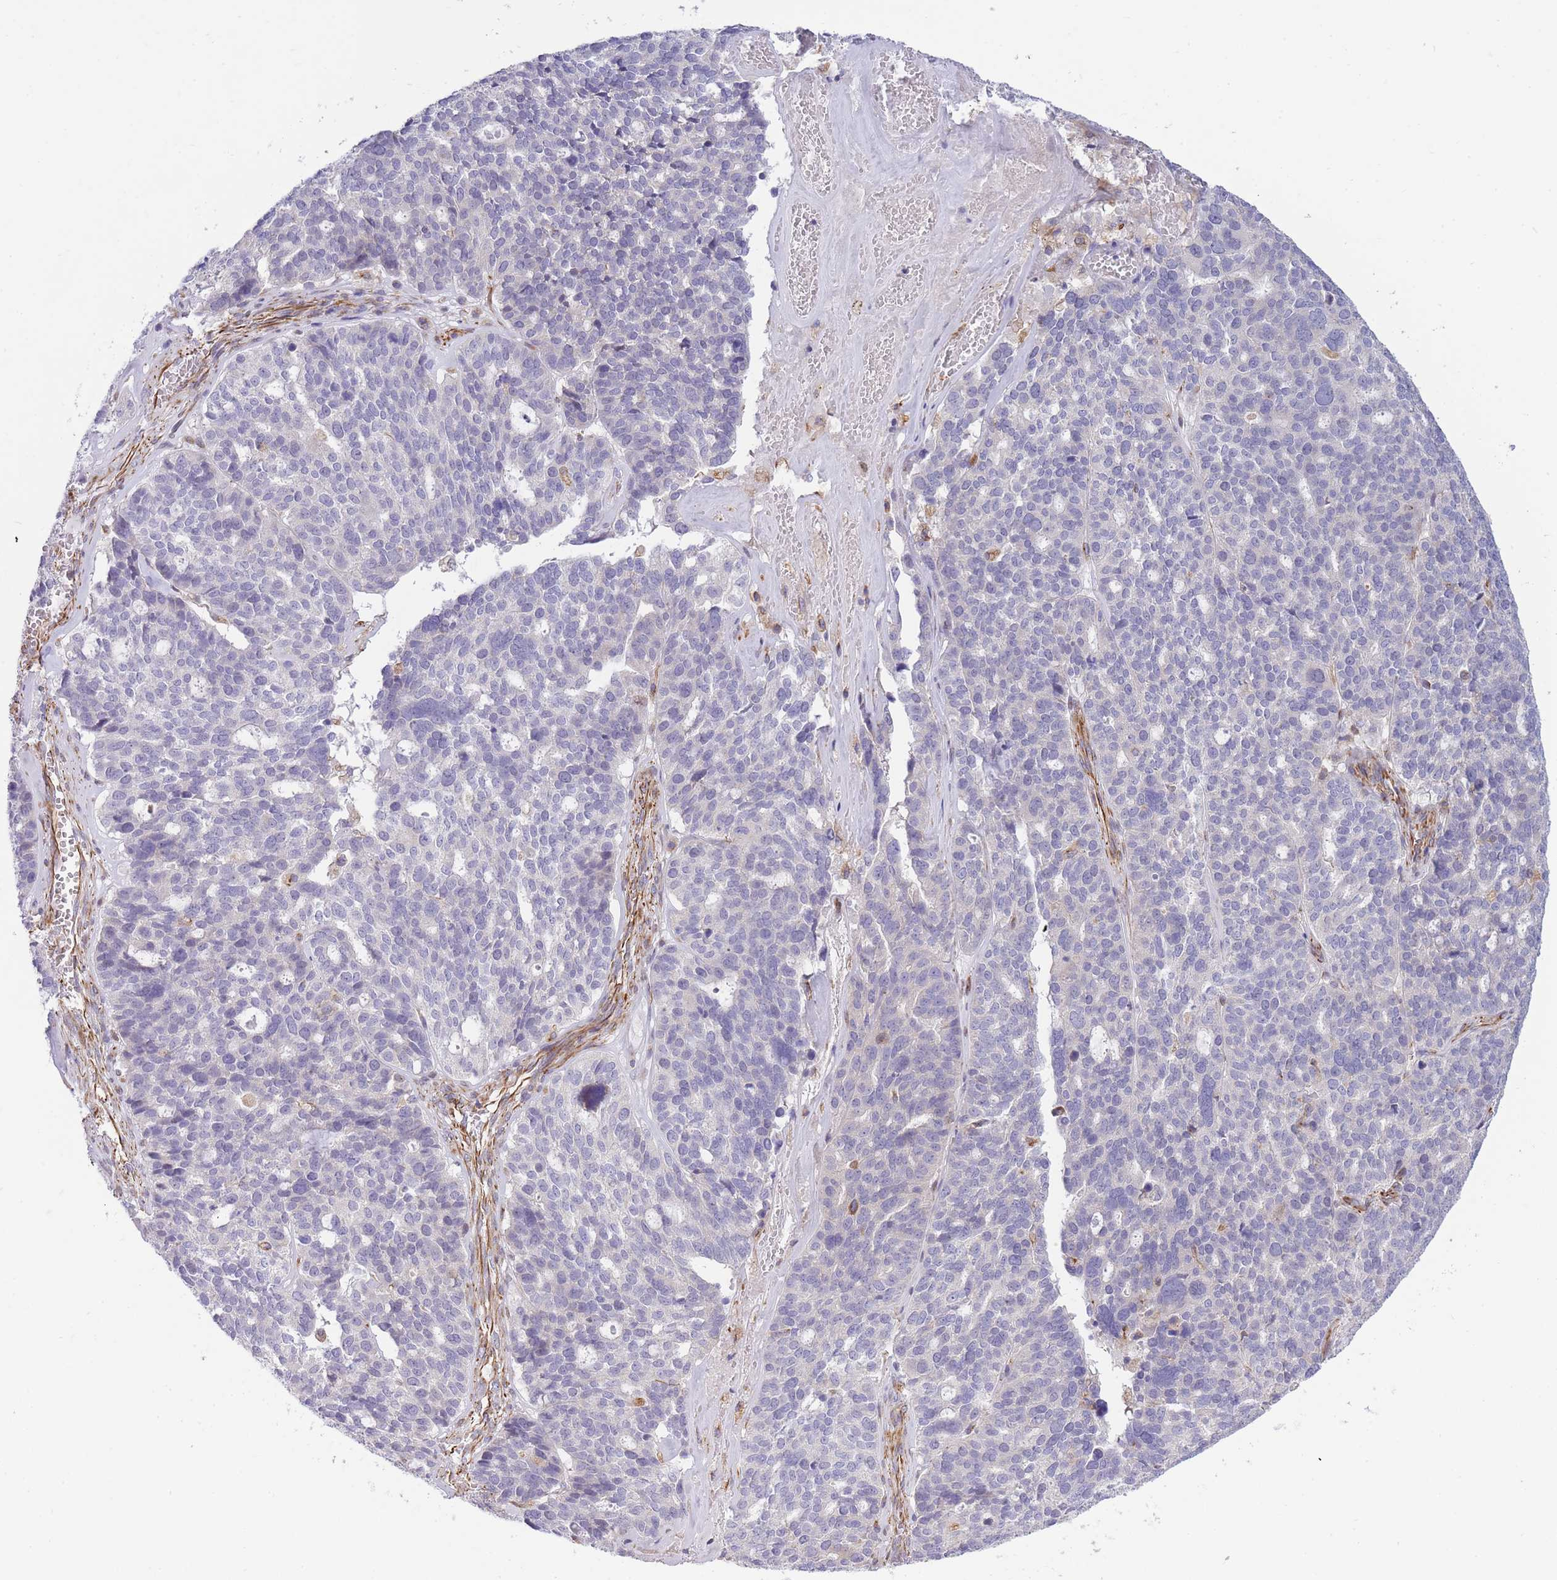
{"staining": {"intensity": "negative", "quantity": "none", "location": "none"}, "tissue": "ovarian cancer", "cell_type": "Tumor cells", "image_type": "cancer", "snomed": [{"axis": "morphology", "description": "Cystadenocarcinoma, serous, NOS"}, {"axis": "topography", "description": "Ovary"}], "caption": "DAB immunohistochemical staining of ovarian cancer displays no significant staining in tumor cells.", "gene": "ECPAS", "patient": {"sex": "female", "age": 59}}